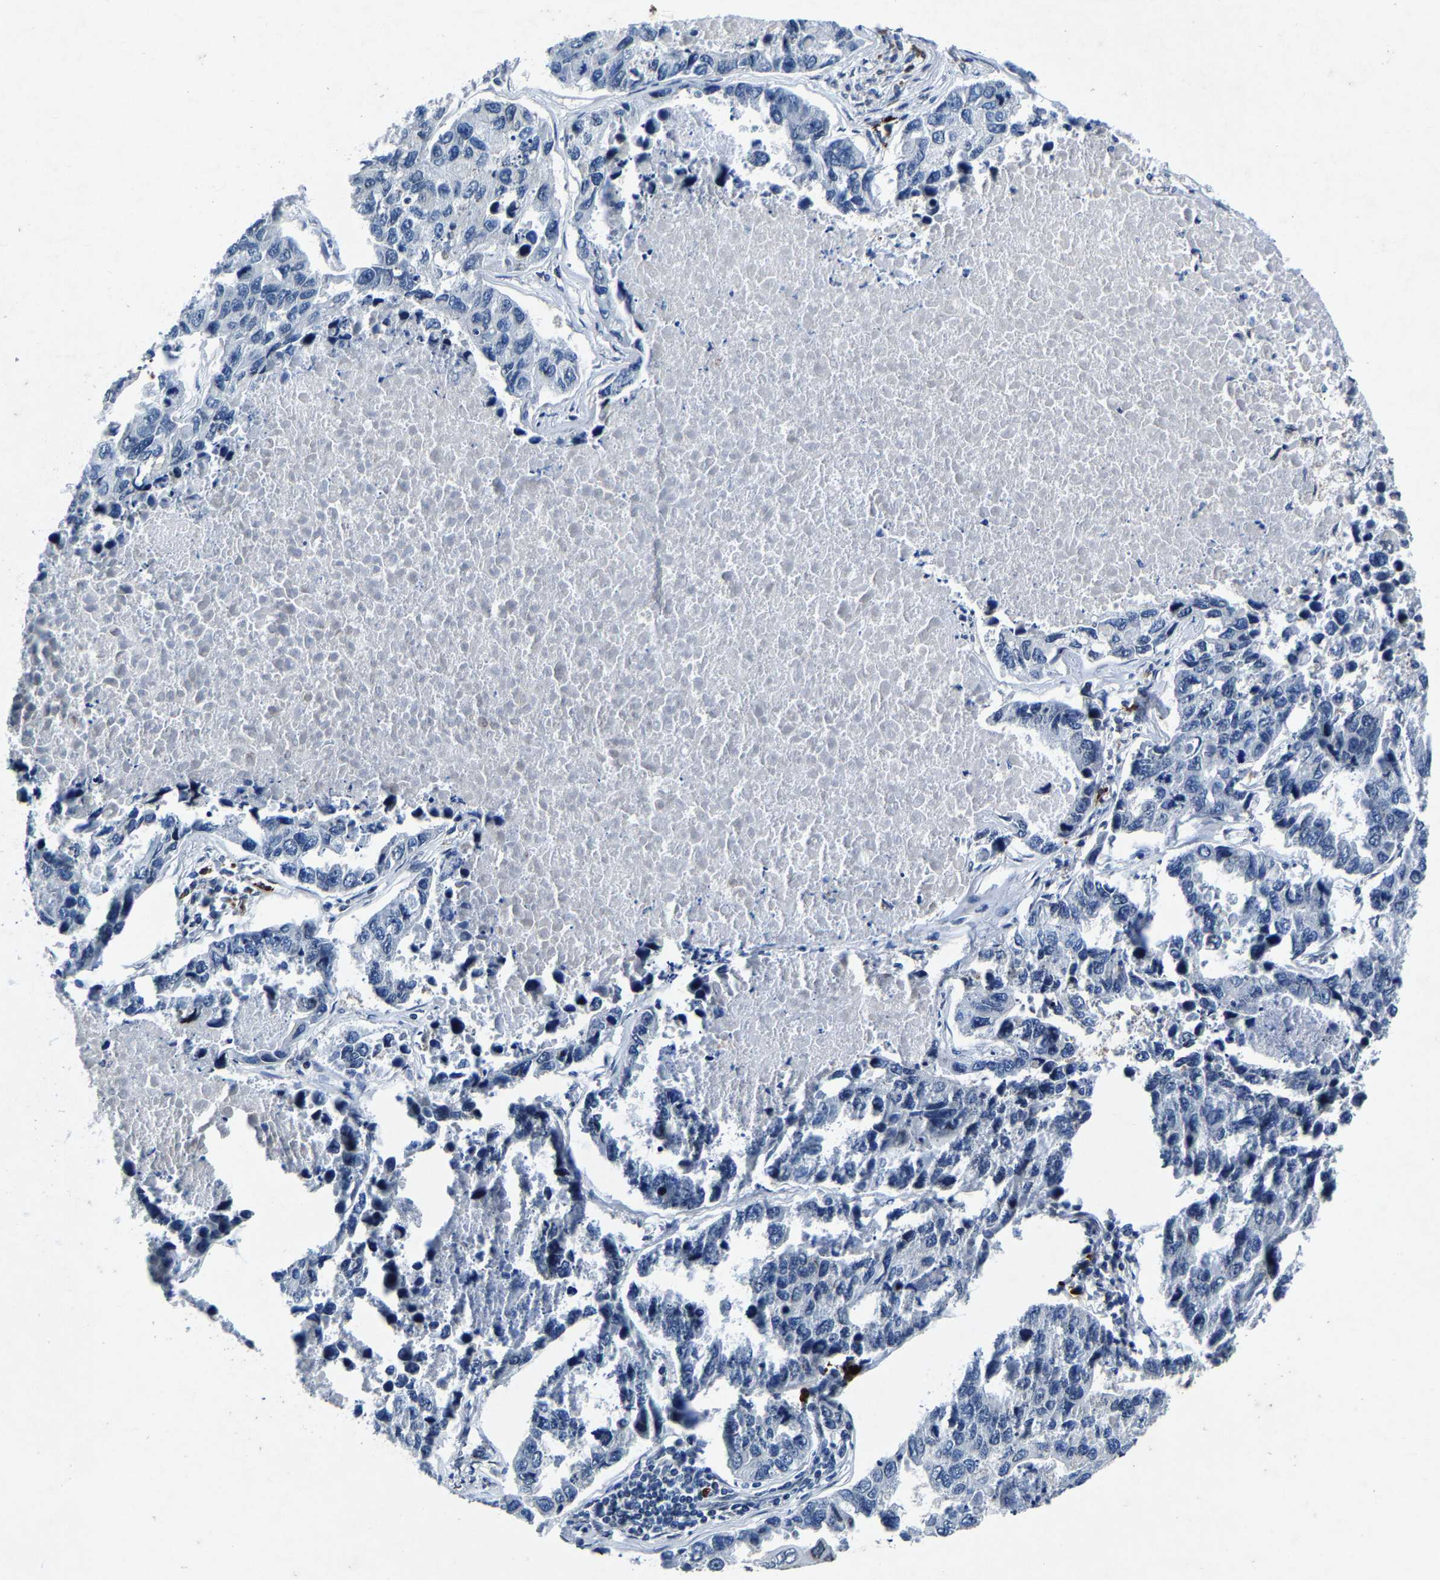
{"staining": {"intensity": "negative", "quantity": "none", "location": "none"}, "tissue": "lung cancer", "cell_type": "Tumor cells", "image_type": "cancer", "snomed": [{"axis": "morphology", "description": "Adenocarcinoma, NOS"}, {"axis": "topography", "description": "Lung"}], "caption": "The immunohistochemistry image has no significant positivity in tumor cells of lung cancer (adenocarcinoma) tissue.", "gene": "UBN2", "patient": {"sex": "male", "age": 64}}